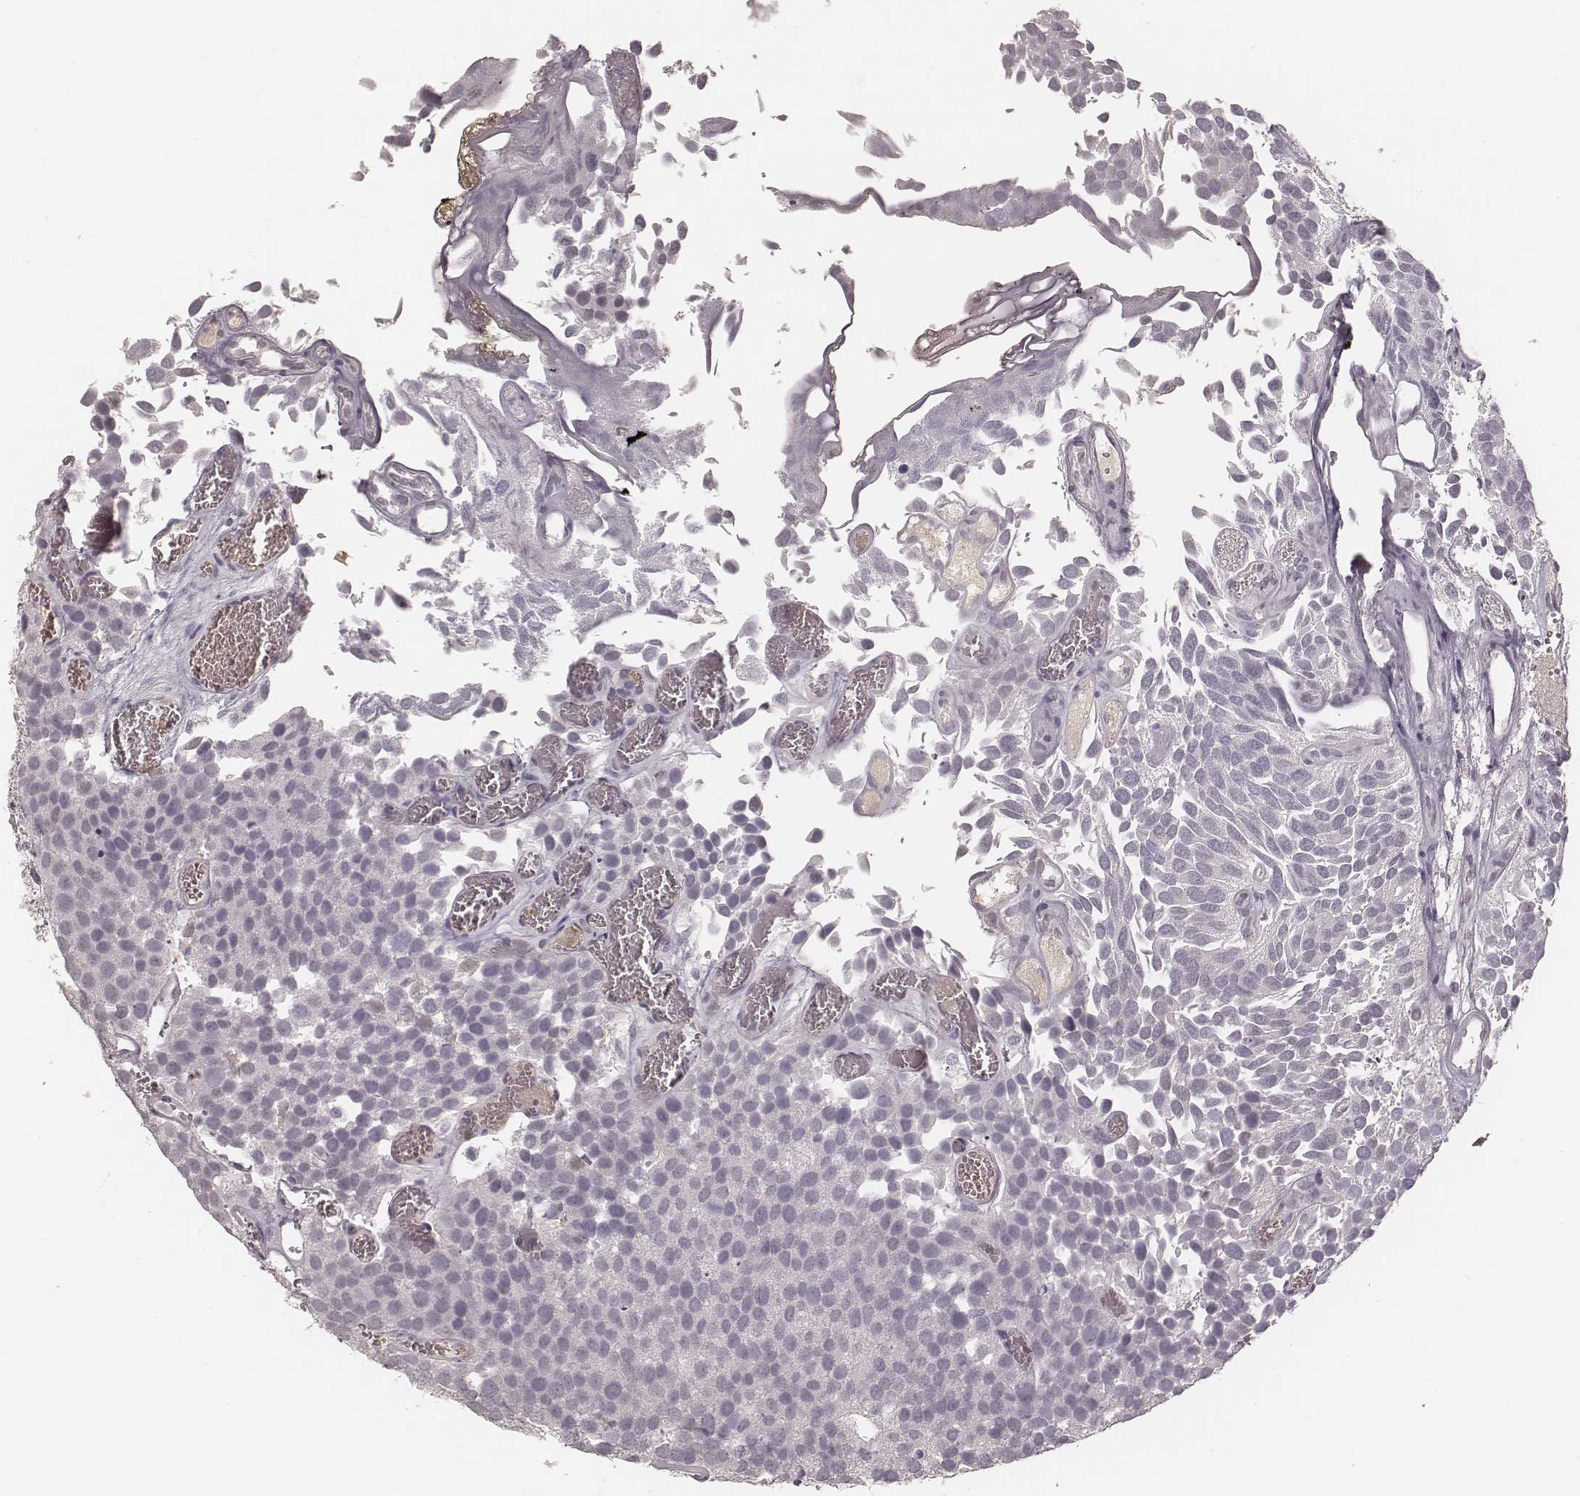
{"staining": {"intensity": "negative", "quantity": "none", "location": "none"}, "tissue": "urothelial cancer", "cell_type": "Tumor cells", "image_type": "cancer", "snomed": [{"axis": "morphology", "description": "Urothelial carcinoma, Low grade"}, {"axis": "topography", "description": "Urinary bladder"}], "caption": "IHC image of neoplastic tissue: urothelial carcinoma (low-grade) stained with DAB displays no significant protein positivity in tumor cells.", "gene": "MSX1", "patient": {"sex": "female", "age": 69}}